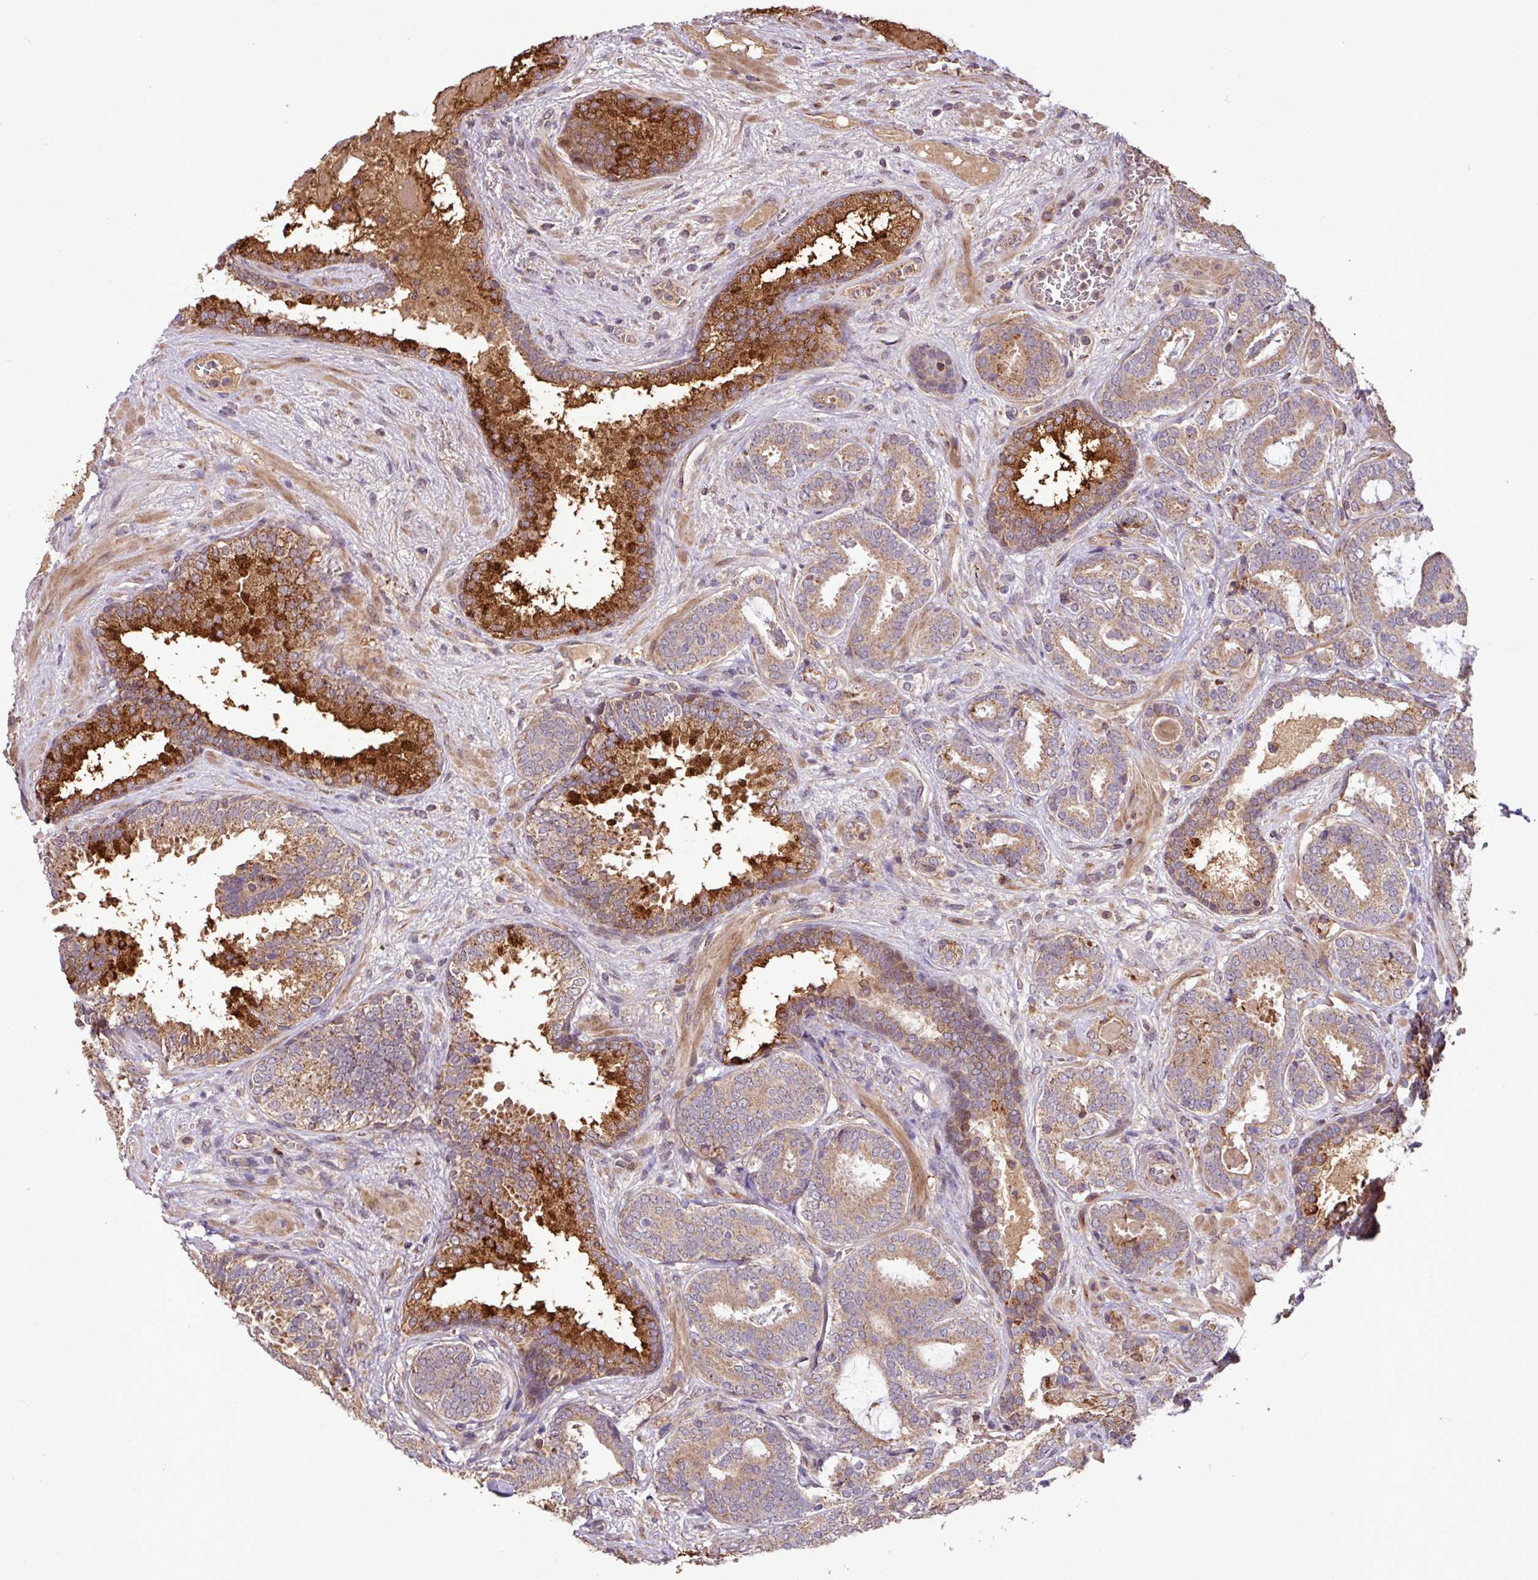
{"staining": {"intensity": "moderate", "quantity": ">75%", "location": "cytoplasmic/membranous"}, "tissue": "prostate cancer", "cell_type": "Tumor cells", "image_type": "cancer", "snomed": [{"axis": "morphology", "description": "Adenocarcinoma, High grade"}, {"axis": "topography", "description": "Prostate"}], "caption": "Immunohistochemistry photomicrograph of neoplastic tissue: human high-grade adenocarcinoma (prostate) stained using IHC shows medium levels of moderate protein expression localized specifically in the cytoplasmic/membranous of tumor cells, appearing as a cytoplasmic/membranous brown color.", "gene": "YPEL3", "patient": {"sex": "male", "age": 65}}